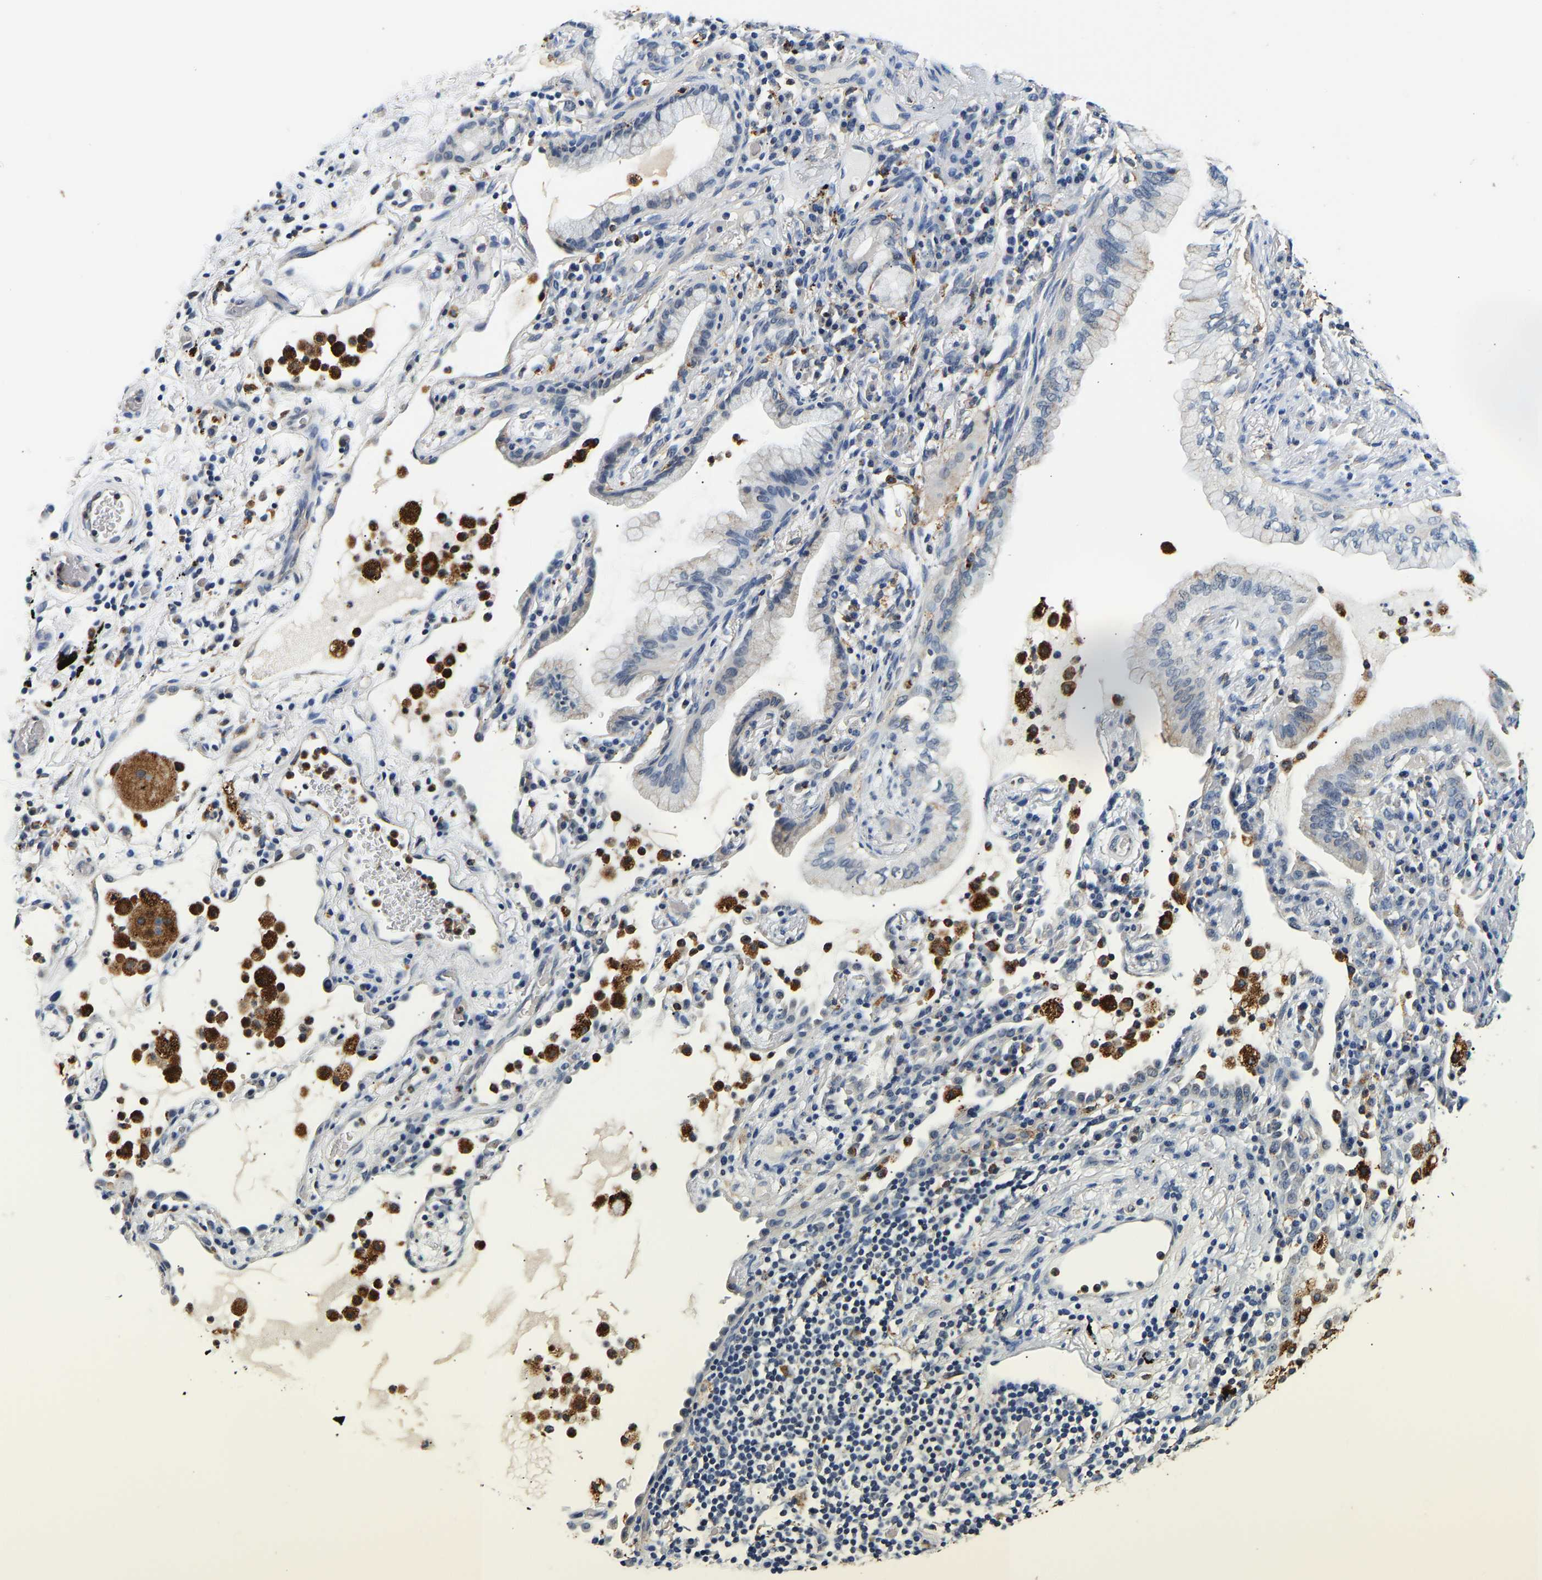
{"staining": {"intensity": "negative", "quantity": "none", "location": "none"}, "tissue": "lung cancer", "cell_type": "Tumor cells", "image_type": "cancer", "snomed": [{"axis": "morphology", "description": "Adenocarcinoma, NOS"}, {"axis": "topography", "description": "Lung"}], "caption": "This histopathology image is of adenocarcinoma (lung) stained with IHC to label a protein in brown with the nuclei are counter-stained blue. There is no expression in tumor cells.", "gene": "SMU1", "patient": {"sex": "female", "age": 70}}